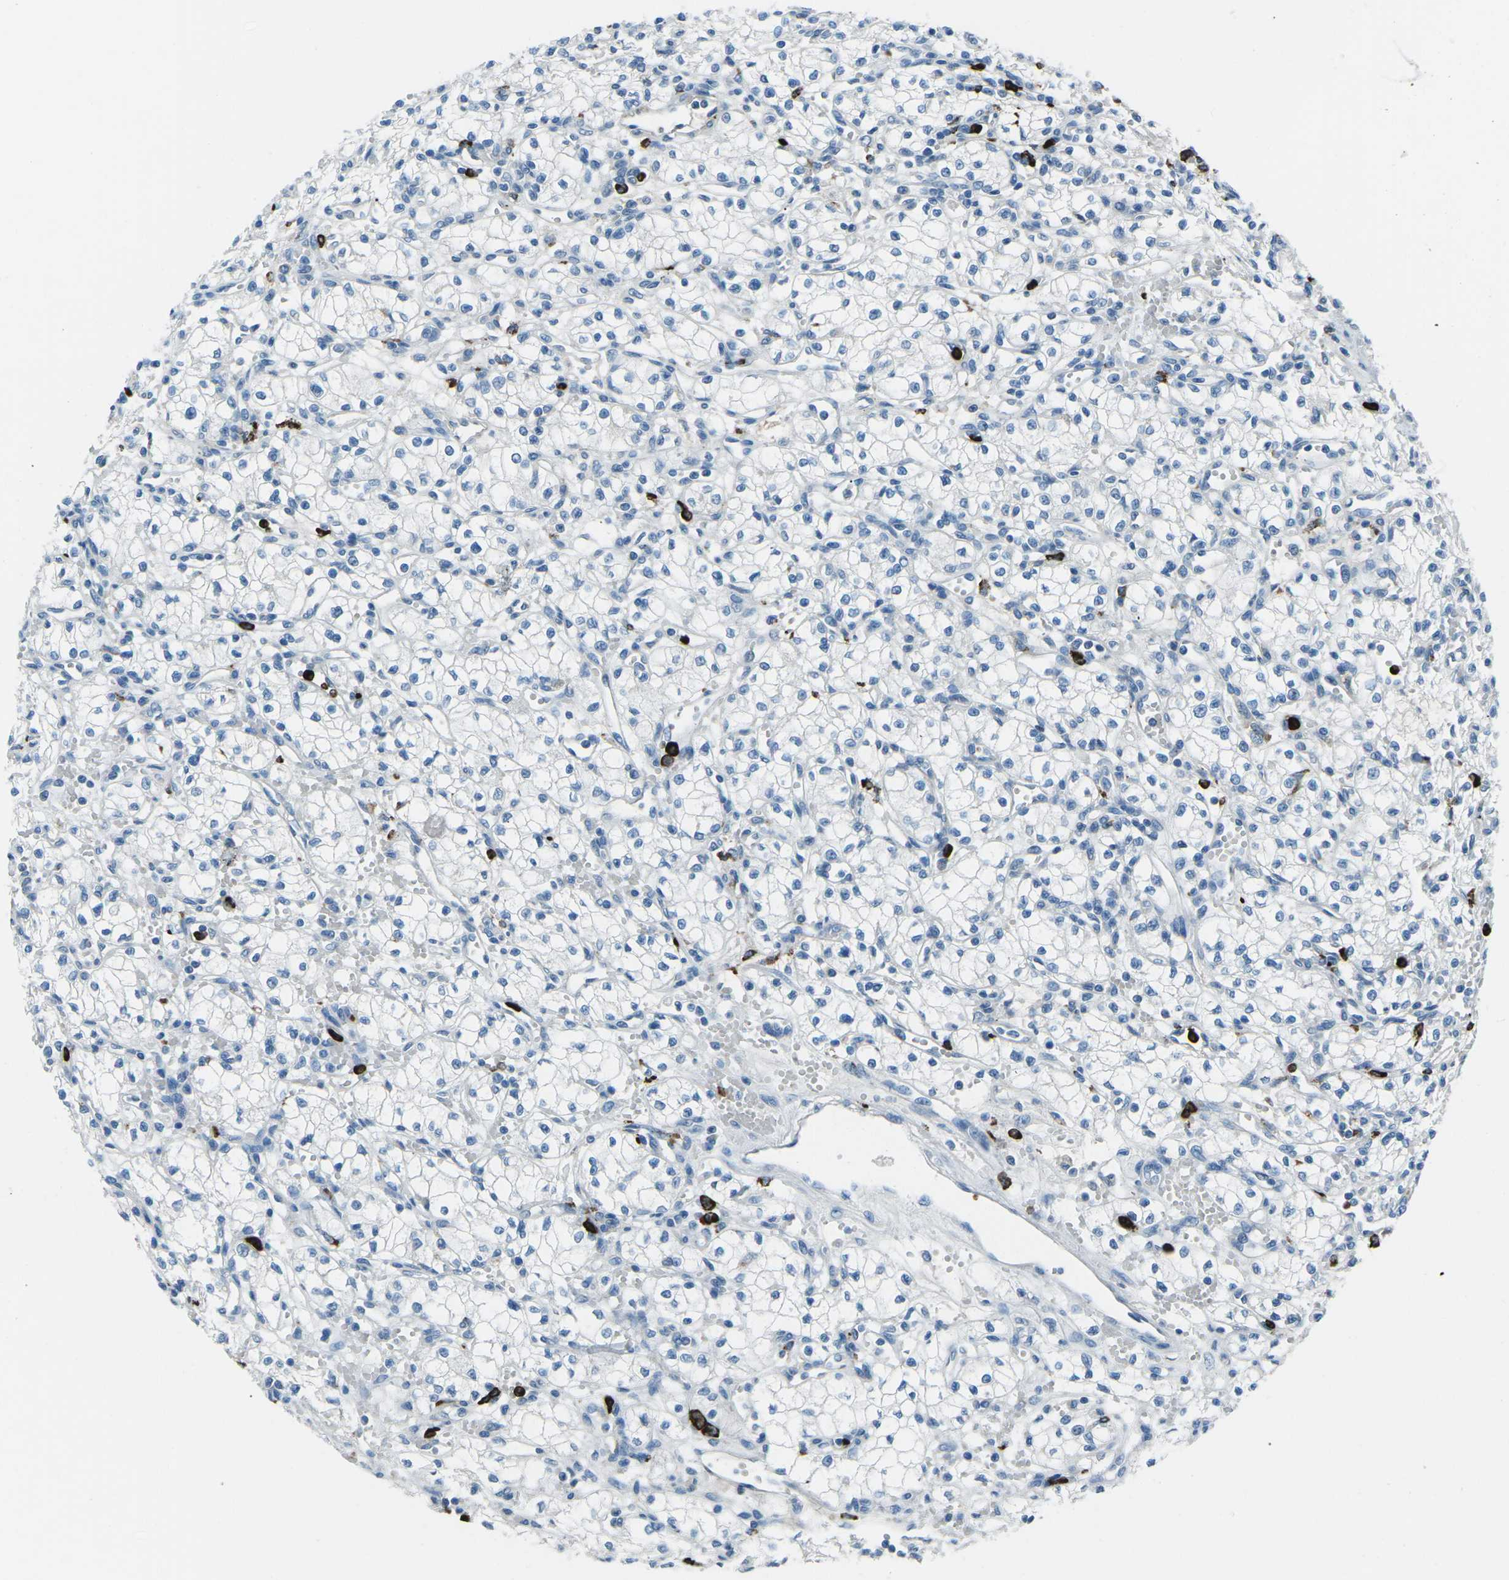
{"staining": {"intensity": "negative", "quantity": "none", "location": "none"}, "tissue": "renal cancer", "cell_type": "Tumor cells", "image_type": "cancer", "snomed": [{"axis": "morphology", "description": "Normal tissue, NOS"}, {"axis": "morphology", "description": "Adenocarcinoma, NOS"}, {"axis": "topography", "description": "Kidney"}], "caption": "Tumor cells are negative for protein expression in human renal adenocarcinoma. Brightfield microscopy of immunohistochemistry (IHC) stained with DAB (brown) and hematoxylin (blue), captured at high magnification.", "gene": "FCN1", "patient": {"sex": "male", "age": 59}}